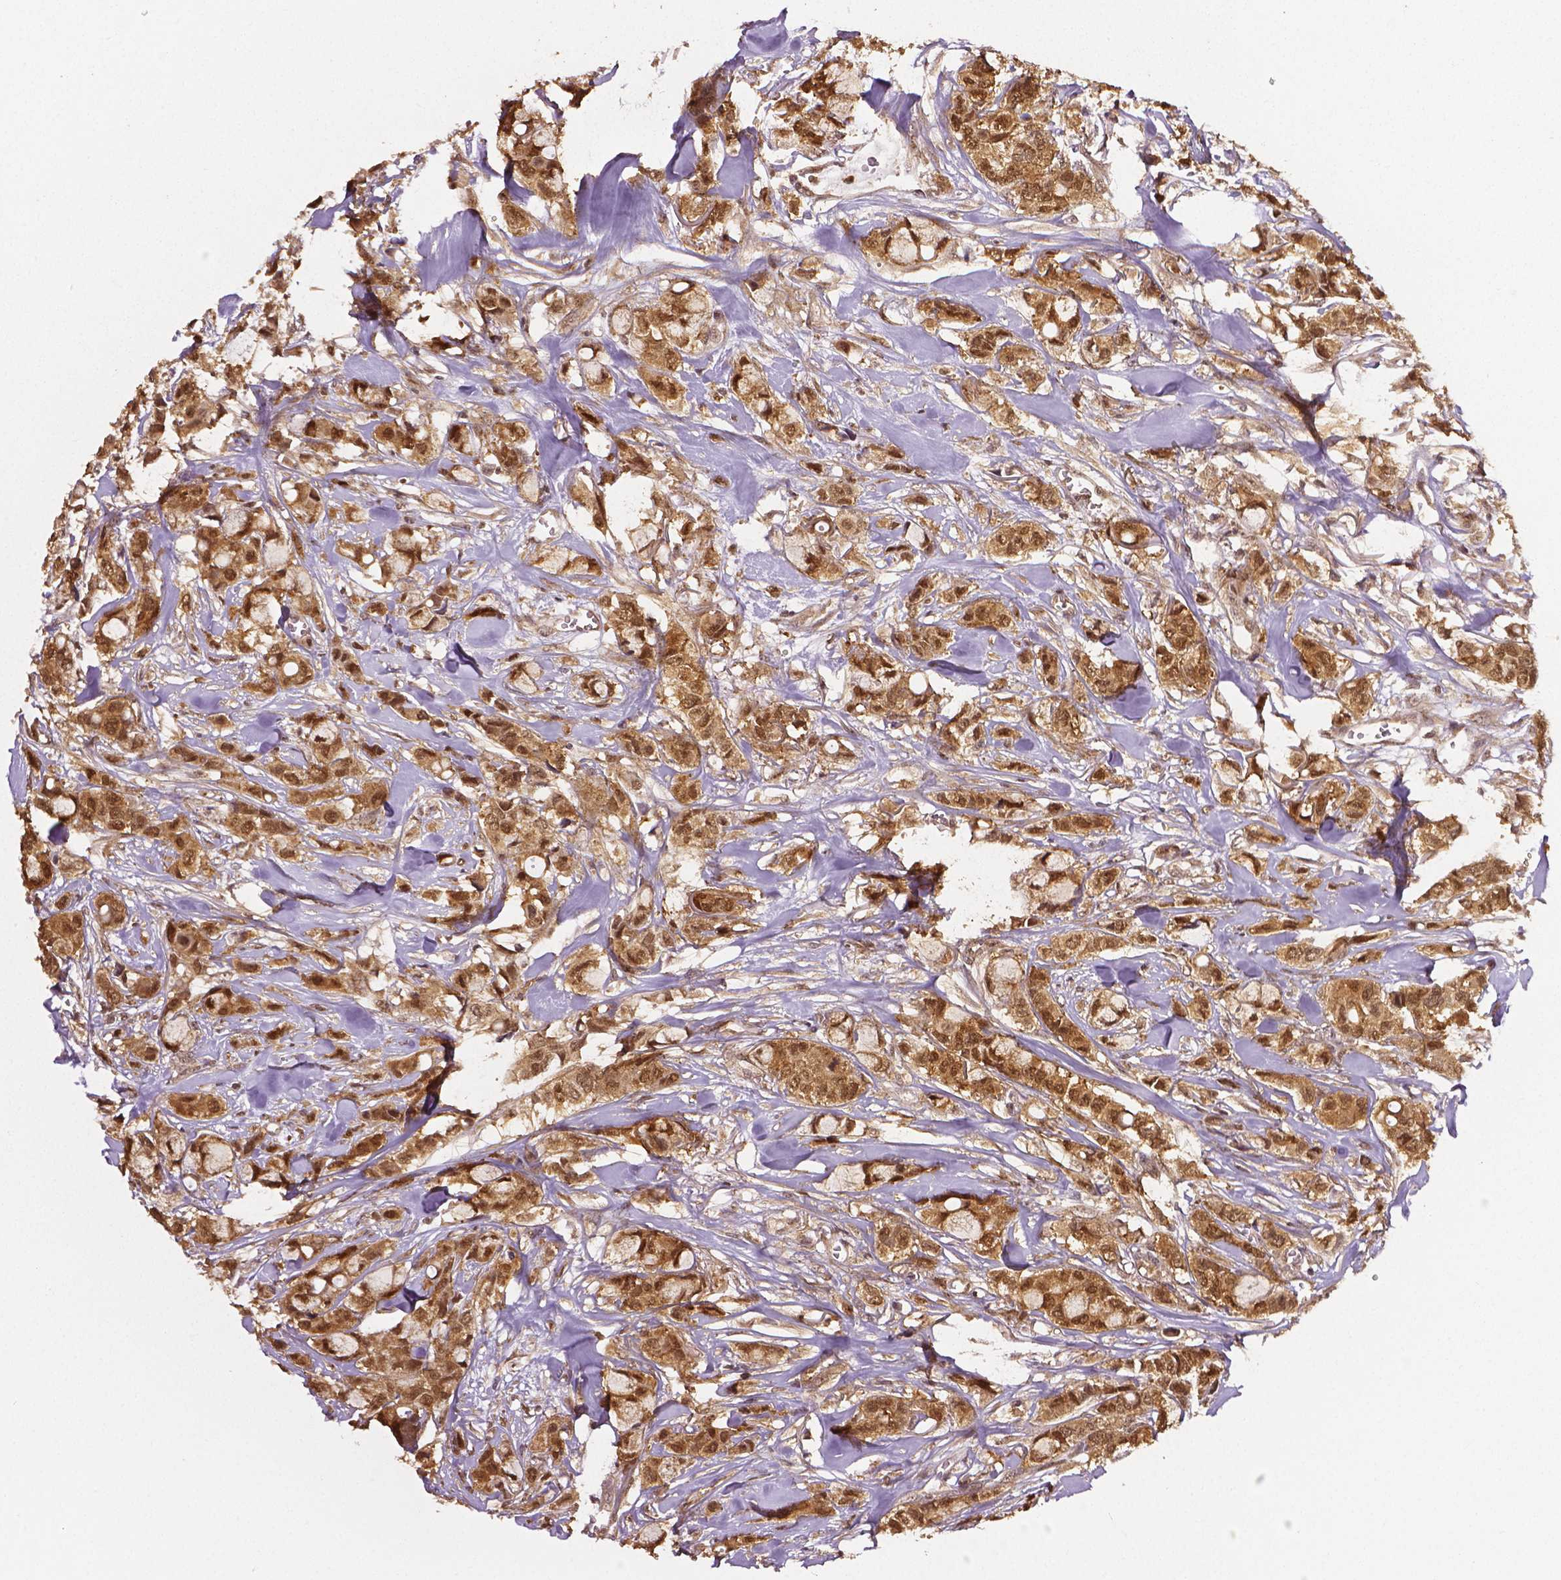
{"staining": {"intensity": "strong", "quantity": ">75%", "location": "cytoplasmic/membranous,nuclear"}, "tissue": "breast cancer", "cell_type": "Tumor cells", "image_type": "cancer", "snomed": [{"axis": "morphology", "description": "Duct carcinoma"}, {"axis": "topography", "description": "Breast"}], "caption": "IHC (DAB) staining of breast infiltrating ductal carcinoma displays strong cytoplasmic/membranous and nuclear protein positivity in about >75% of tumor cells.", "gene": "STAT3", "patient": {"sex": "female", "age": 85}}